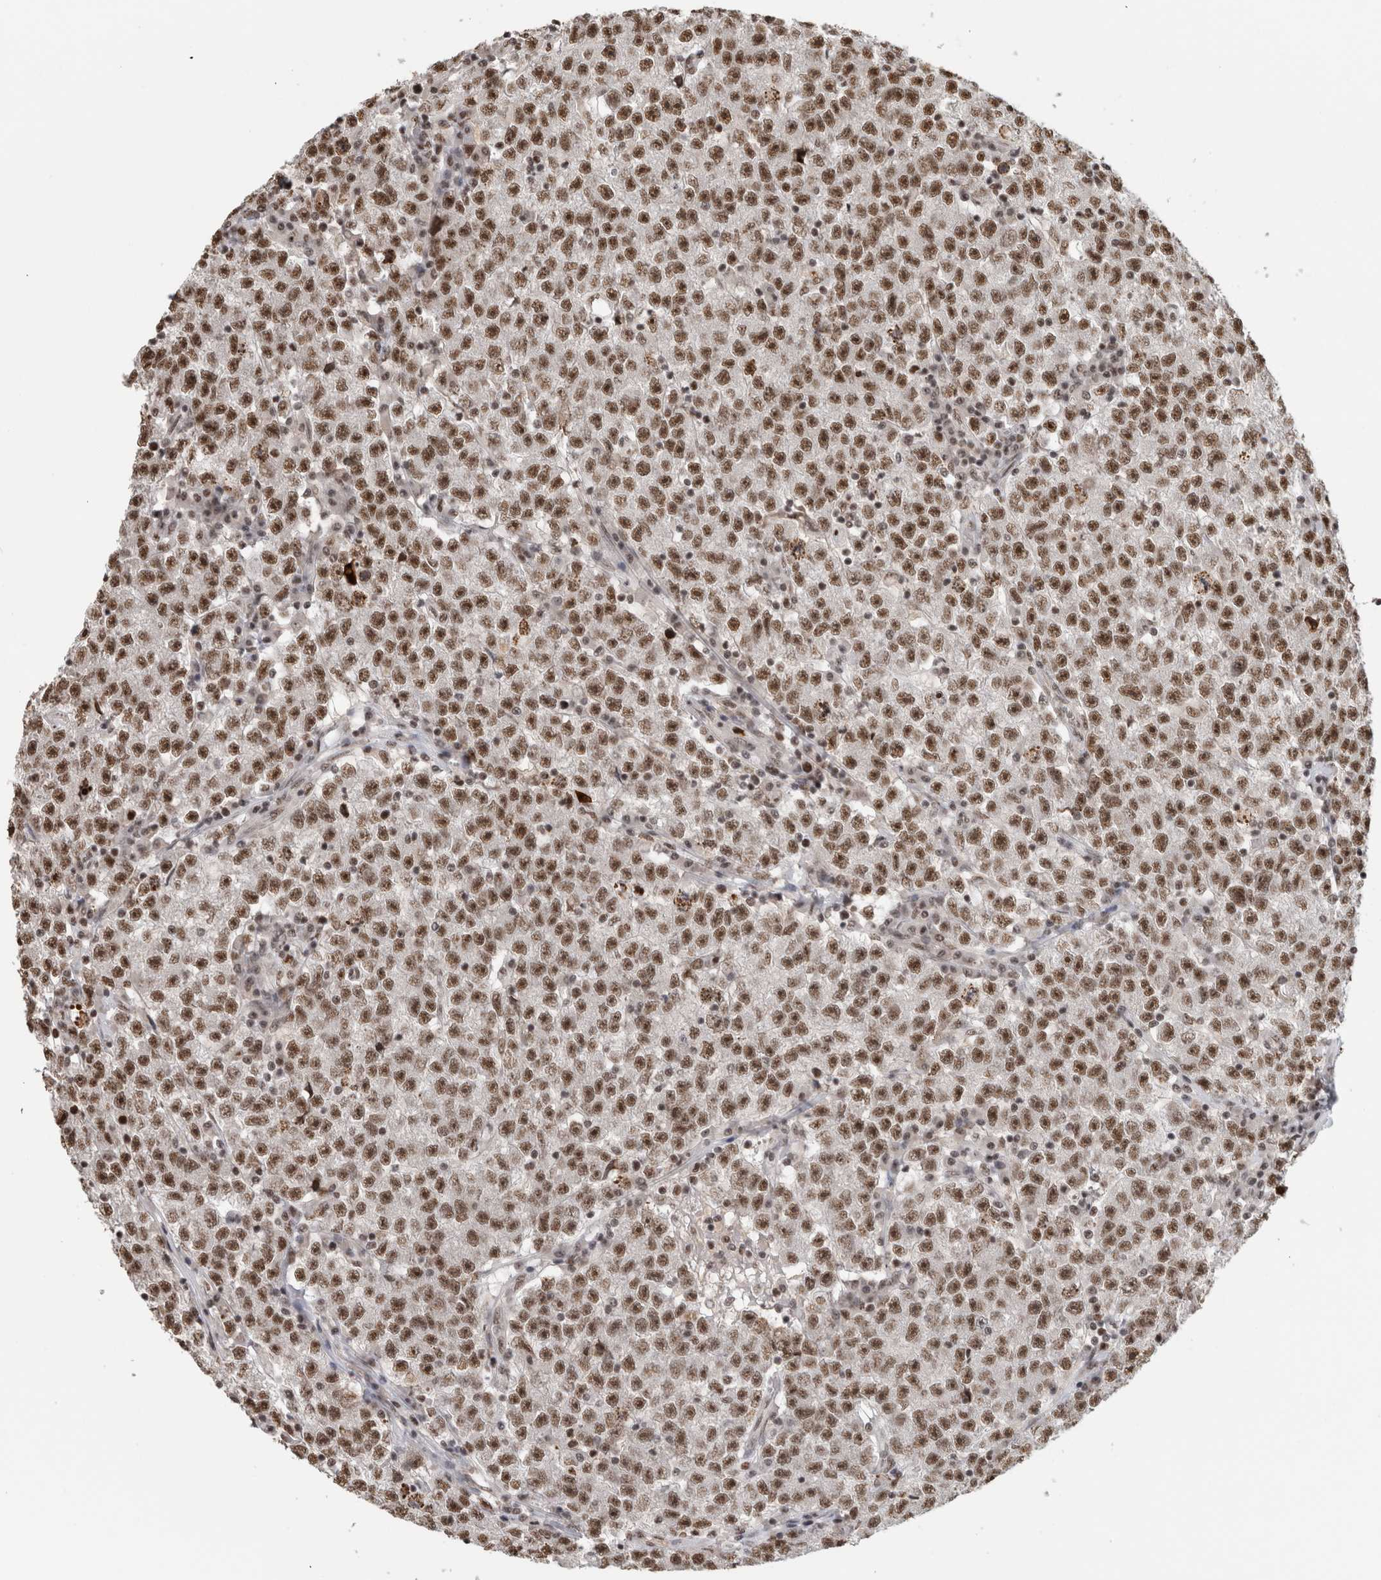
{"staining": {"intensity": "moderate", "quantity": ">75%", "location": "nuclear"}, "tissue": "testis cancer", "cell_type": "Tumor cells", "image_type": "cancer", "snomed": [{"axis": "morphology", "description": "Seminoma, NOS"}, {"axis": "topography", "description": "Testis"}], "caption": "High-power microscopy captured an immunohistochemistry micrograph of seminoma (testis), revealing moderate nuclear staining in approximately >75% of tumor cells. (Brightfield microscopy of DAB IHC at high magnification).", "gene": "EBNA1BP2", "patient": {"sex": "male", "age": 22}}